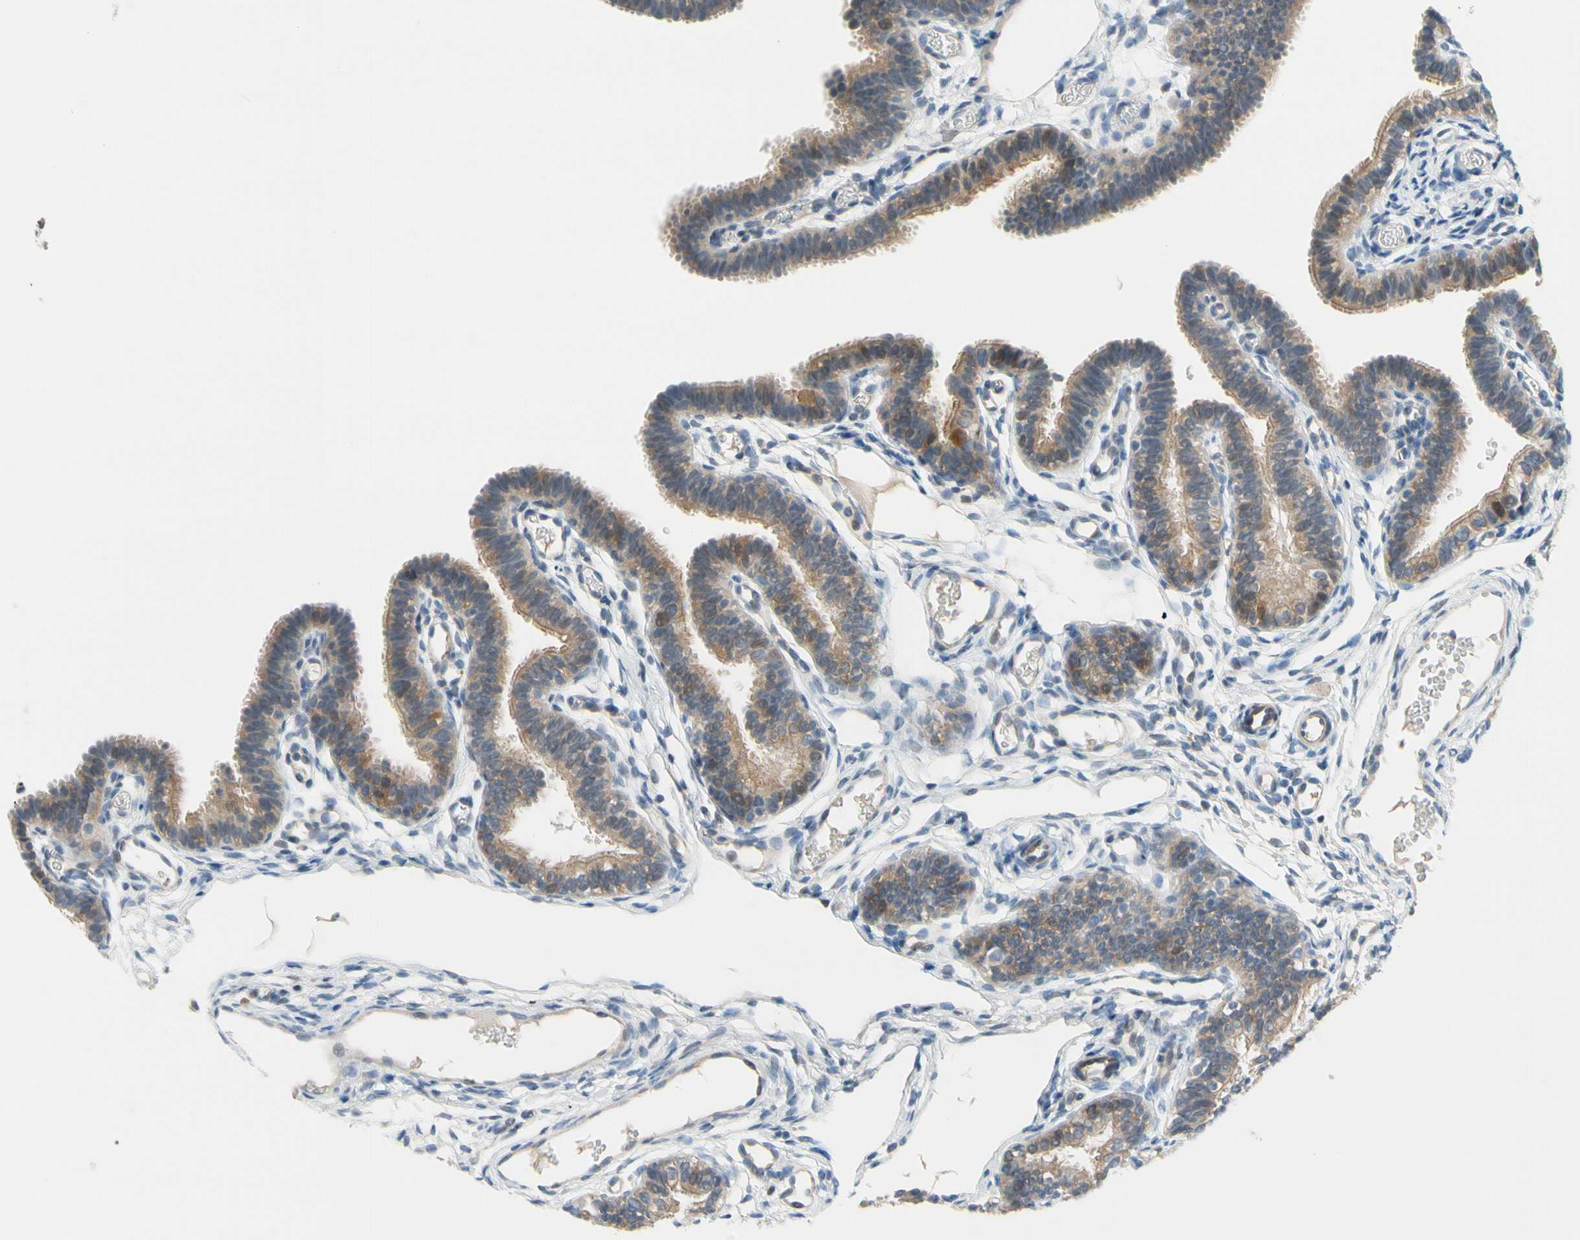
{"staining": {"intensity": "moderate", "quantity": ">75%", "location": "cytoplasmic/membranous"}, "tissue": "fallopian tube", "cell_type": "Glandular cells", "image_type": "normal", "snomed": [{"axis": "morphology", "description": "Normal tissue, NOS"}, {"axis": "topography", "description": "Fallopian tube"}, {"axis": "topography", "description": "Placenta"}], "caption": "DAB immunohistochemical staining of benign human fallopian tube displays moderate cytoplasmic/membranous protein positivity in approximately >75% of glandular cells. The protein of interest is stained brown, and the nuclei are stained in blue (DAB IHC with brightfield microscopy, high magnification).", "gene": "CFAP36", "patient": {"sex": "female", "age": 34}}